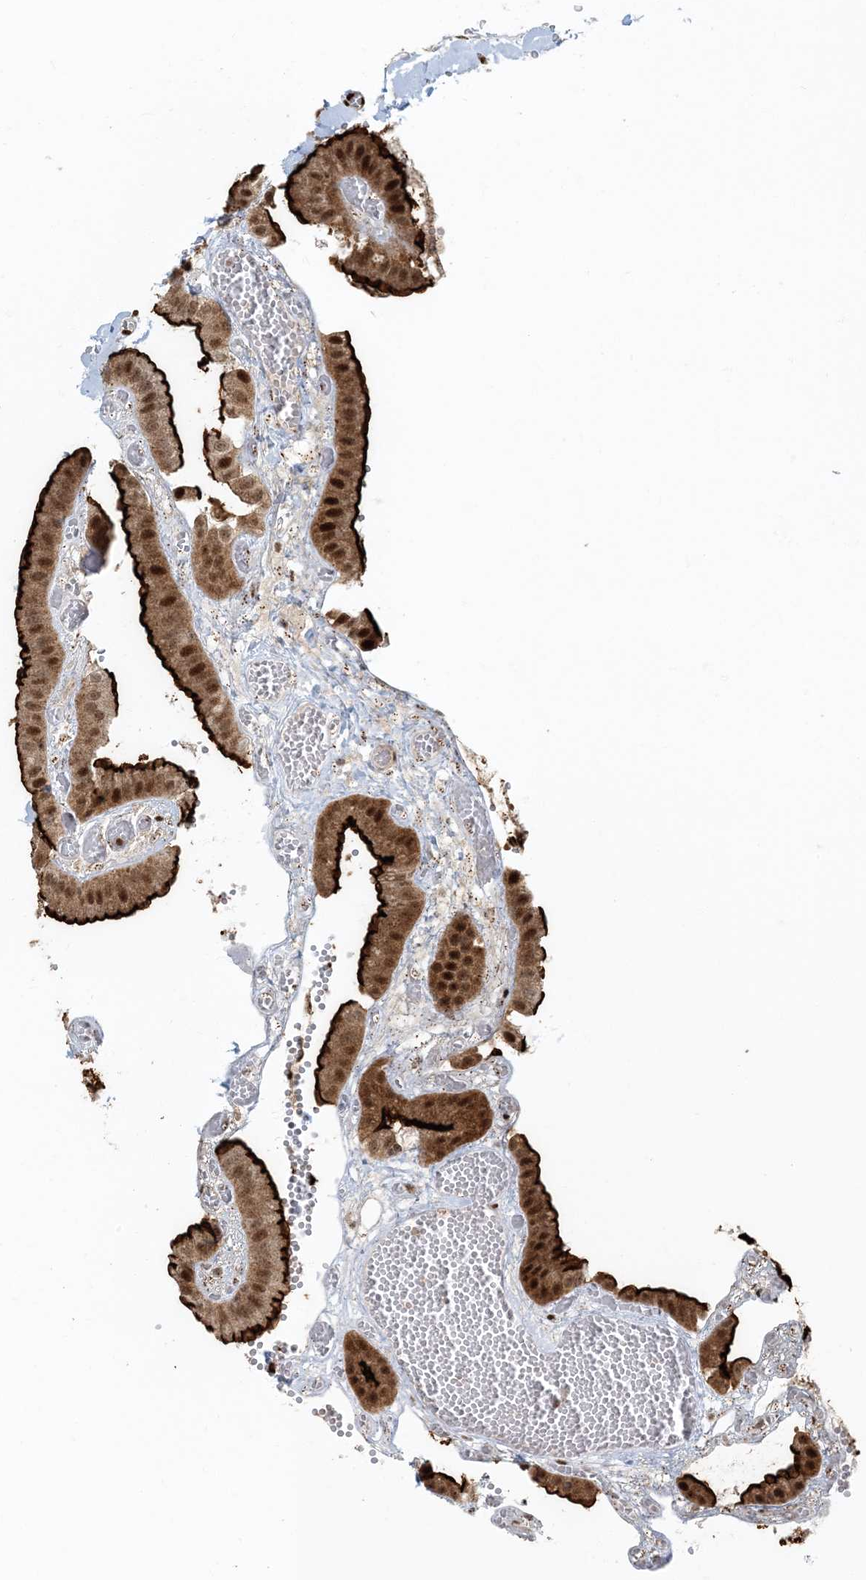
{"staining": {"intensity": "strong", "quantity": ">75%", "location": "cytoplasmic/membranous,nuclear"}, "tissue": "gallbladder", "cell_type": "Glandular cells", "image_type": "normal", "snomed": [{"axis": "morphology", "description": "Normal tissue, NOS"}, {"axis": "topography", "description": "Gallbladder"}], "caption": "Immunohistochemical staining of benign human gallbladder exhibits high levels of strong cytoplasmic/membranous,nuclear positivity in approximately >75% of glandular cells.", "gene": "MBD1", "patient": {"sex": "female", "age": 64}}